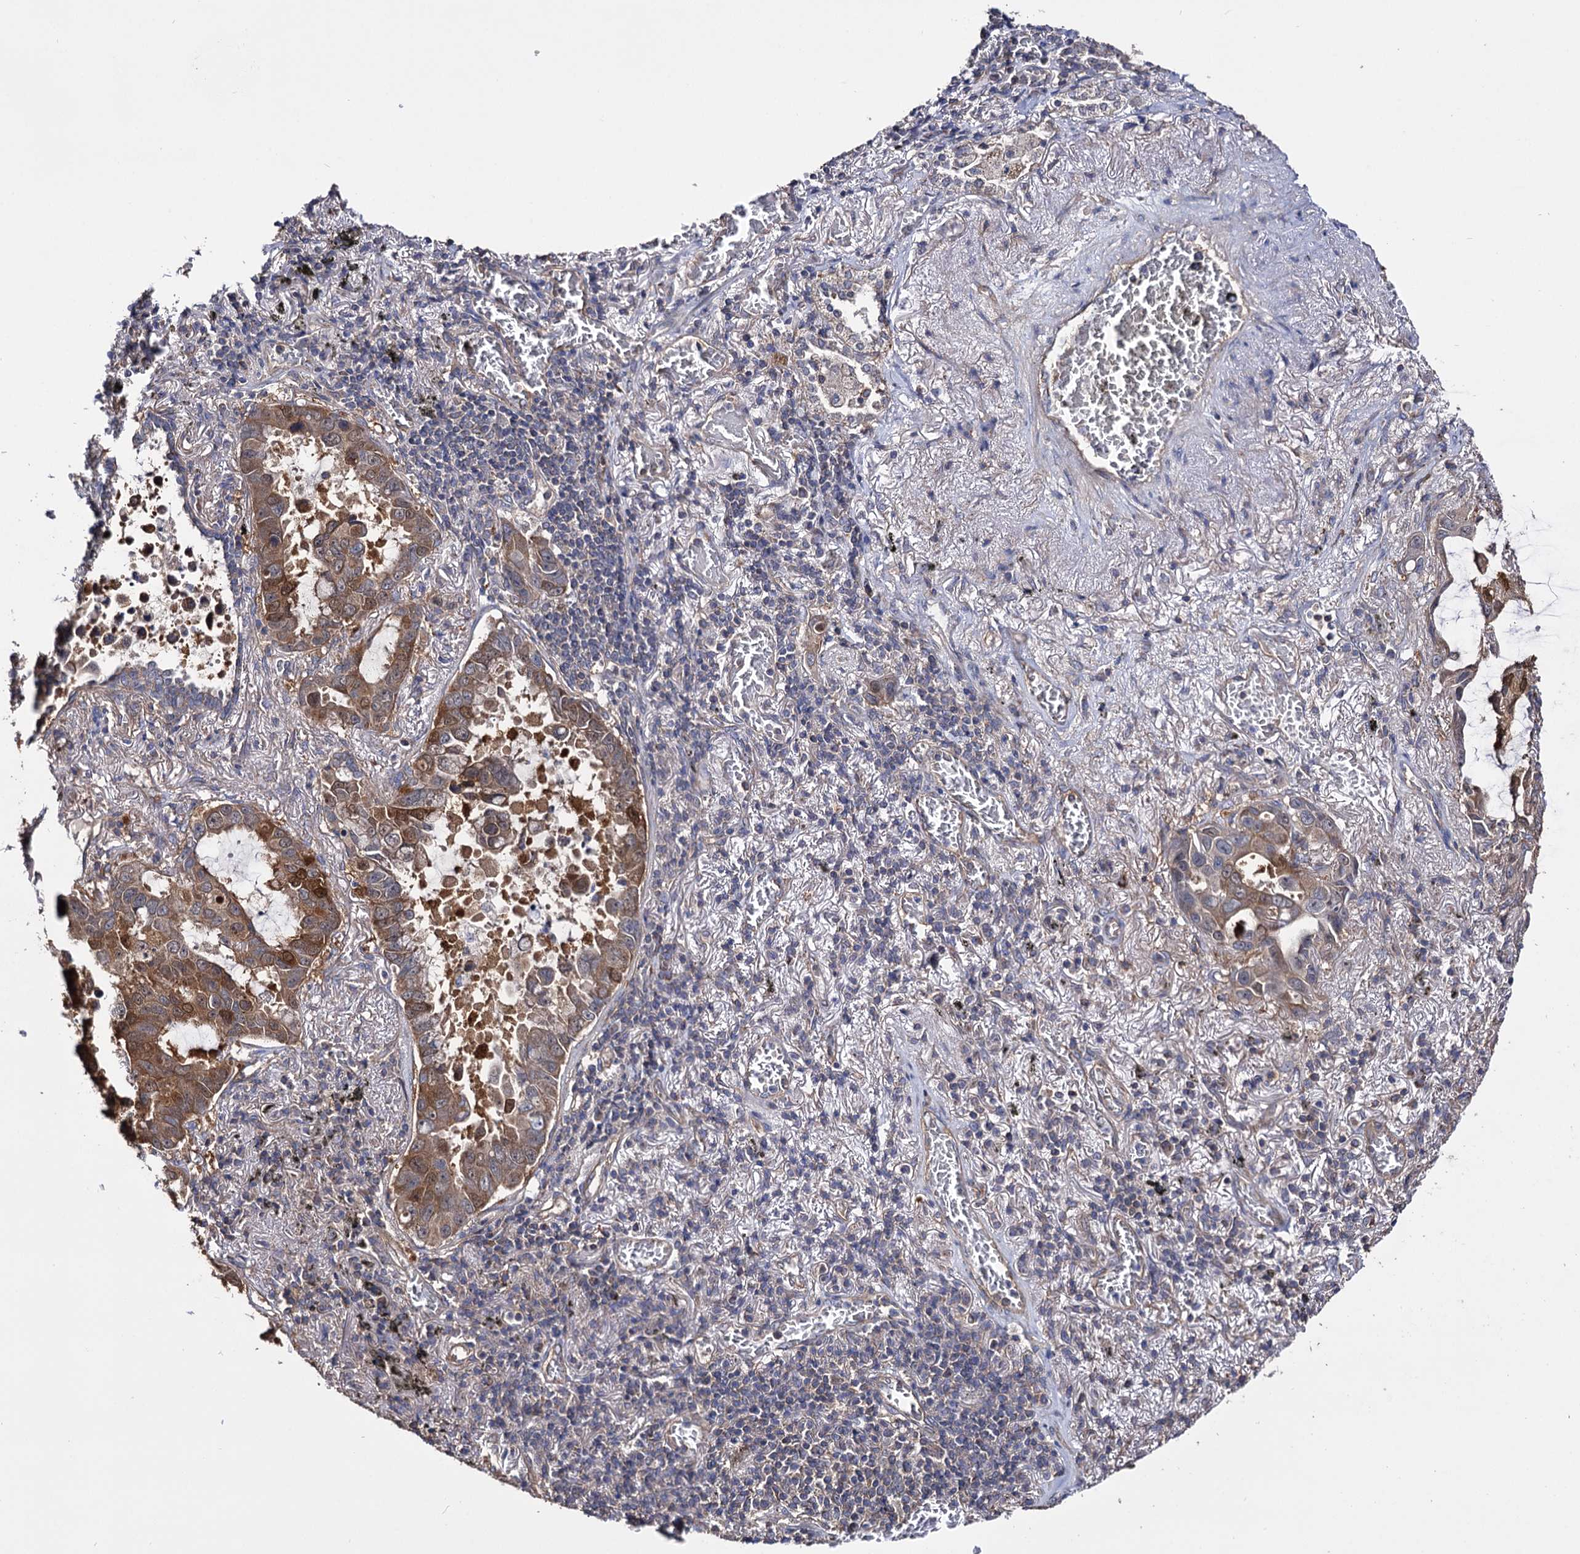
{"staining": {"intensity": "moderate", "quantity": ">75%", "location": "cytoplasmic/membranous"}, "tissue": "lung cancer", "cell_type": "Tumor cells", "image_type": "cancer", "snomed": [{"axis": "morphology", "description": "Adenocarcinoma, NOS"}, {"axis": "topography", "description": "Lung"}], "caption": "A brown stain highlights moderate cytoplasmic/membranous expression of a protein in human lung cancer tumor cells. (Stains: DAB in brown, nuclei in blue, Microscopy: brightfield microscopy at high magnification).", "gene": "IDI1", "patient": {"sex": "male", "age": 64}}